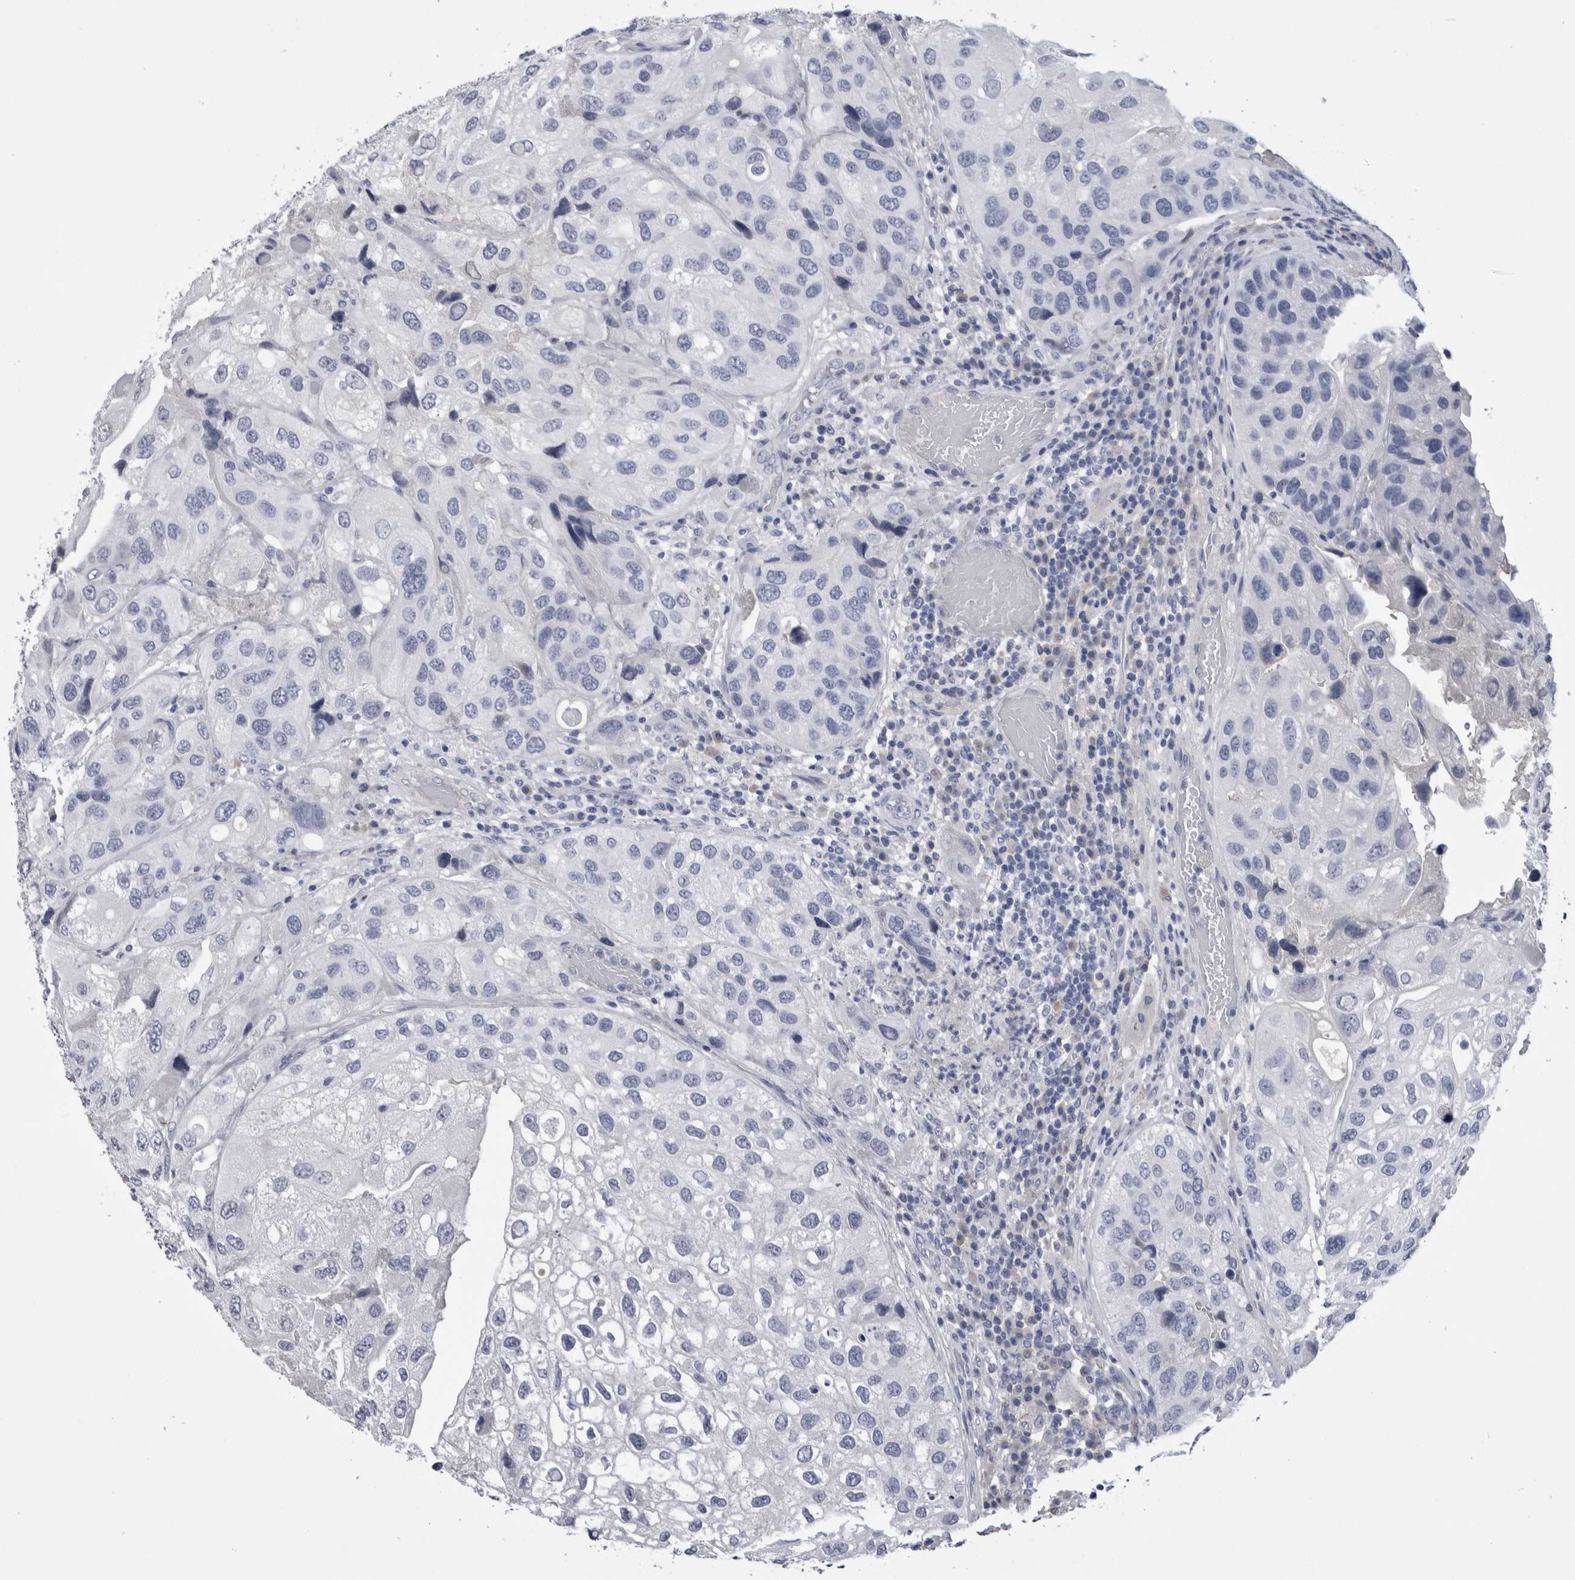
{"staining": {"intensity": "negative", "quantity": "none", "location": "none"}, "tissue": "urothelial cancer", "cell_type": "Tumor cells", "image_type": "cancer", "snomed": [{"axis": "morphology", "description": "Urothelial carcinoma, High grade"}, {"axis": "topography", "description": "Urinary bladder"}], "caption": "Tumor cells show no significant staining in urothelial cancer. (DAB (3,3'-diaminobenzidine) immunohistochemistry (IHC) with hematoxylin counter stain).", "gene": "PAX5", "patient": {"sex": "female", "age": 64}}